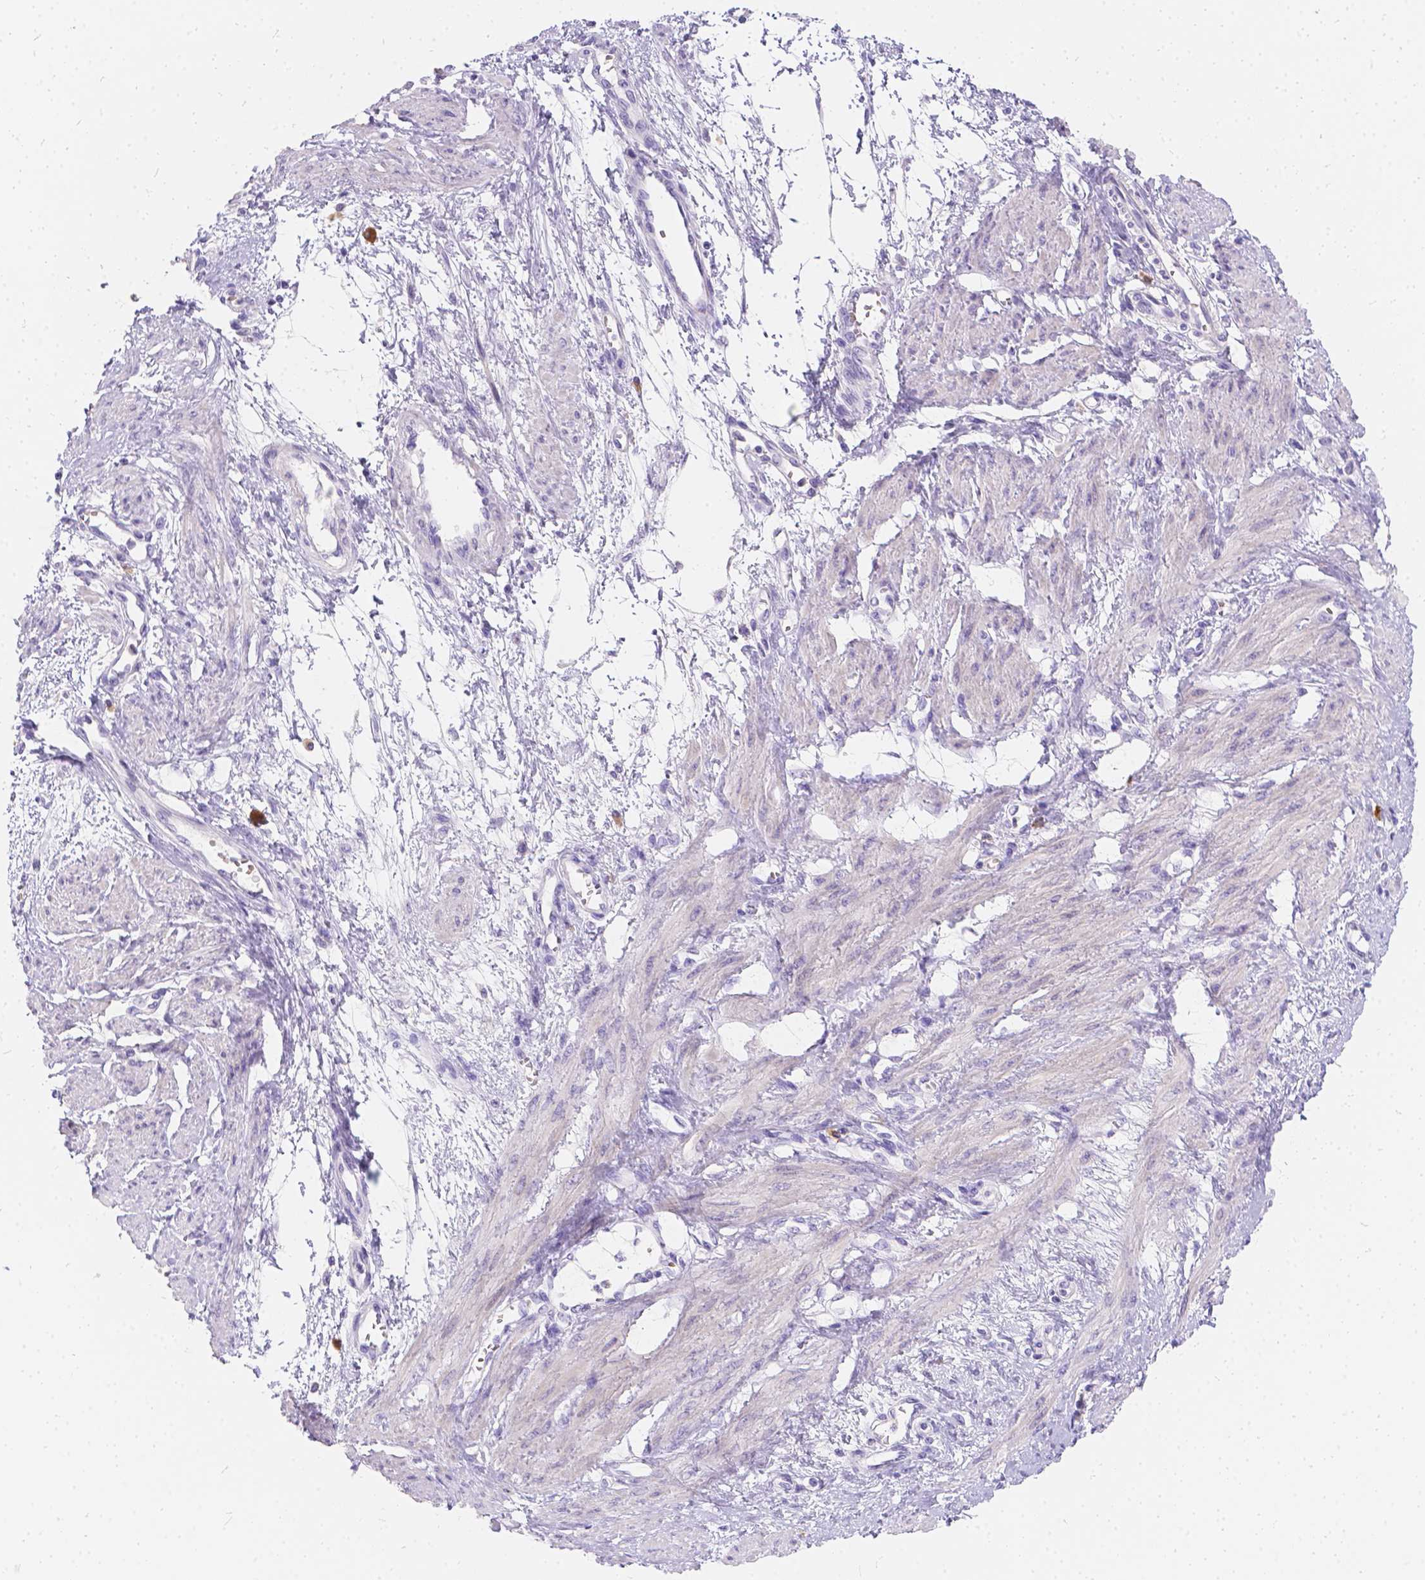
{"staining": {"intensity": "negative", "quantity": "none", "location": "none"}, "tissue": "smooth muscle", "cell_type": "Smooth muscle cells", "image_type": "normal", "snomed": [{"axis": "morphology", "description": "Normal tissue, NOS"}, {"axis": "topography", "description": "Smooth muscle"}, {"axis": "topography", "description": "Uterus"}], "caption": "Immunohistochemistry (IHC) image of benign smooth muscle stained for a protein (brown), which demonstrates no positivity in smooth muscle cells.", "gene": "GNRHR", "patient": {"sex": "female", "age": 39}}